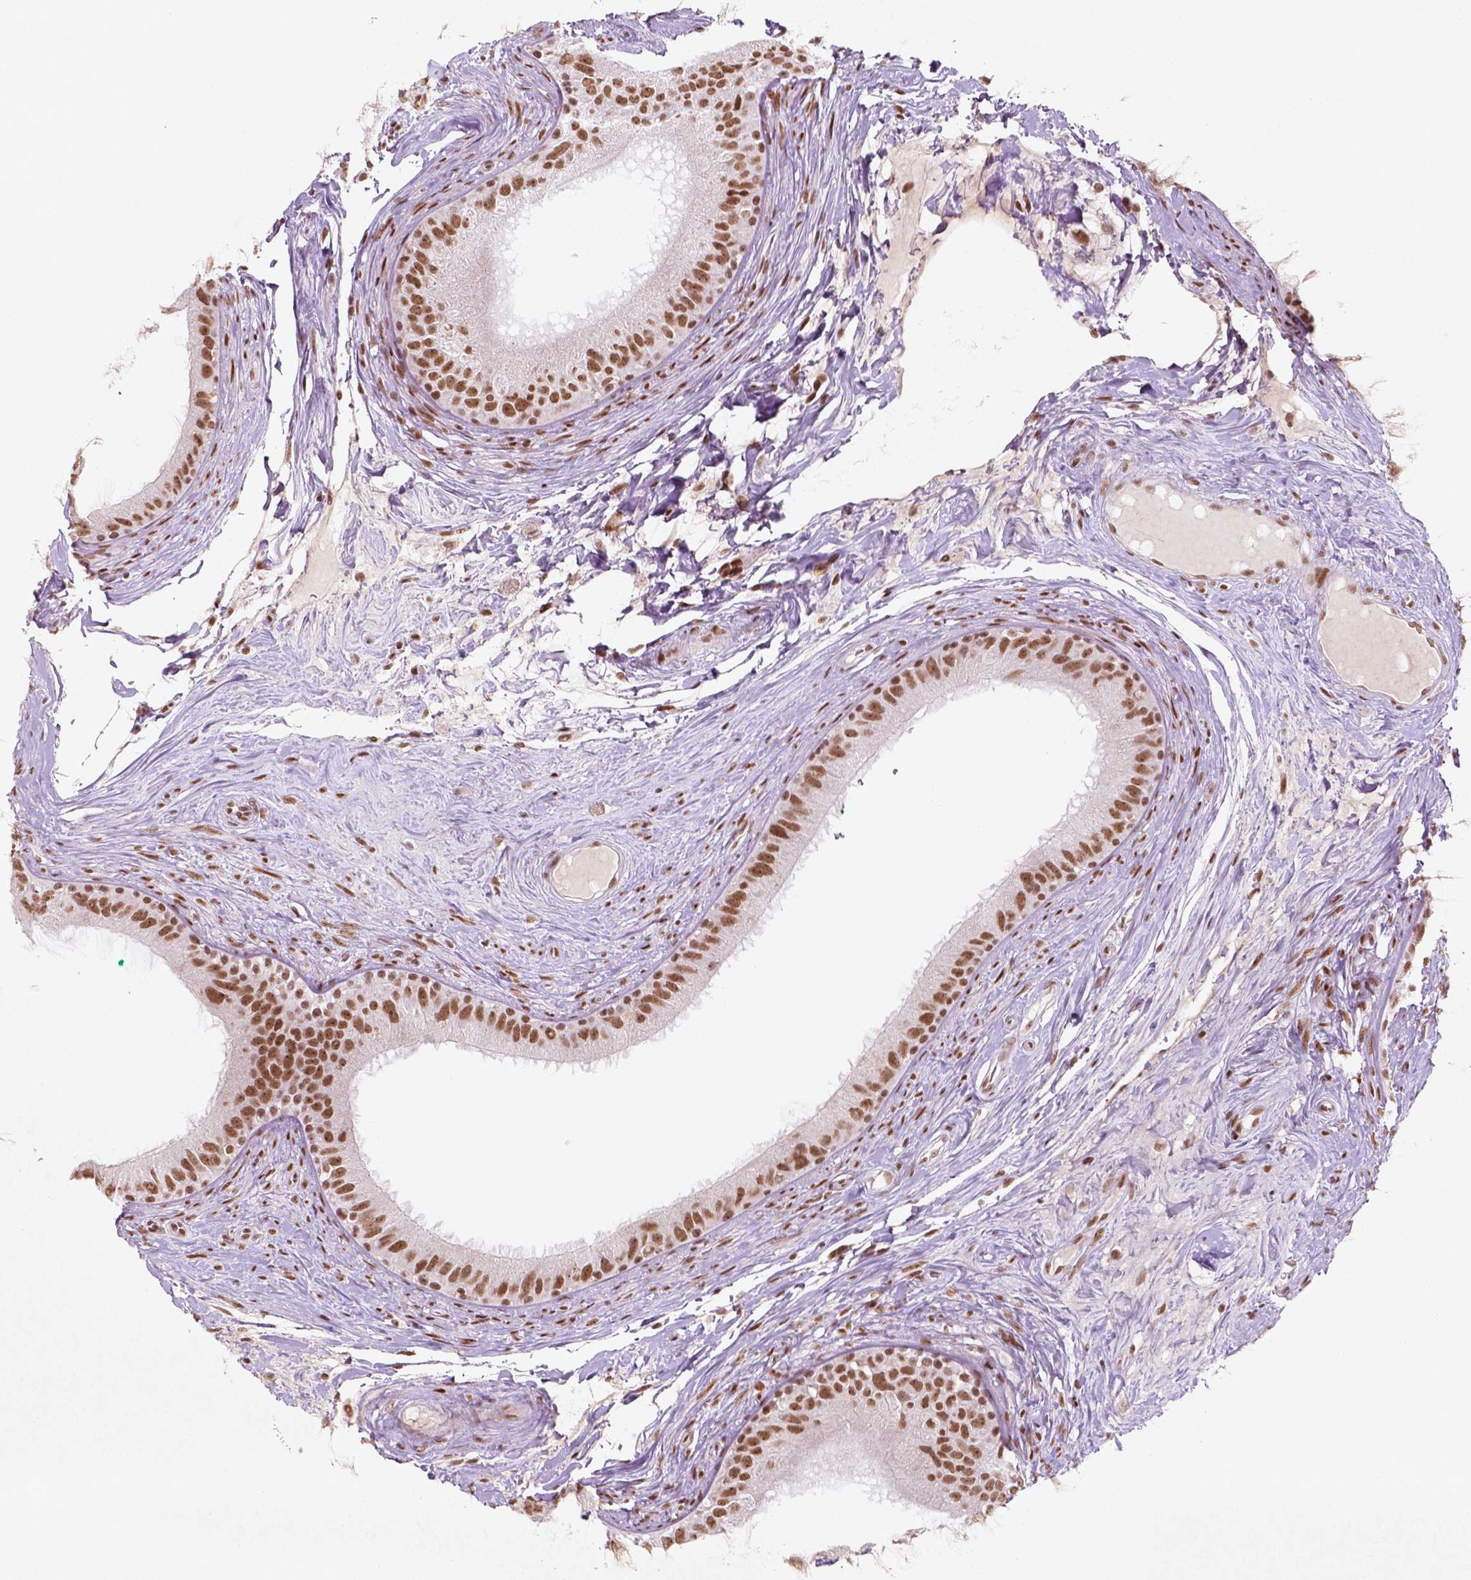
{"staining": {"intensity": "moderate", "quantity": ">75%", "location": "nuclear"}, "tissue": "epididymis", "cell_type": "Glandular cells", "image_type": "normal", "snomed": [{"axis": "morphology", "description": "Normal tissue, NOS"}, {"axis": "topography", "description": "Epididymis"}], "caption": "Immunohistochemistry (IHC) histopathology image of benign epididymis: human epididymis stained using immunohistochemistry (IHC) displays medium levels of moderate protein expression localized specifically in the nuclear of glandular cells, appearing as a nuclear brown color.", "gene": "HMG20B", "patient": {"sex": "male", "age": 59}}